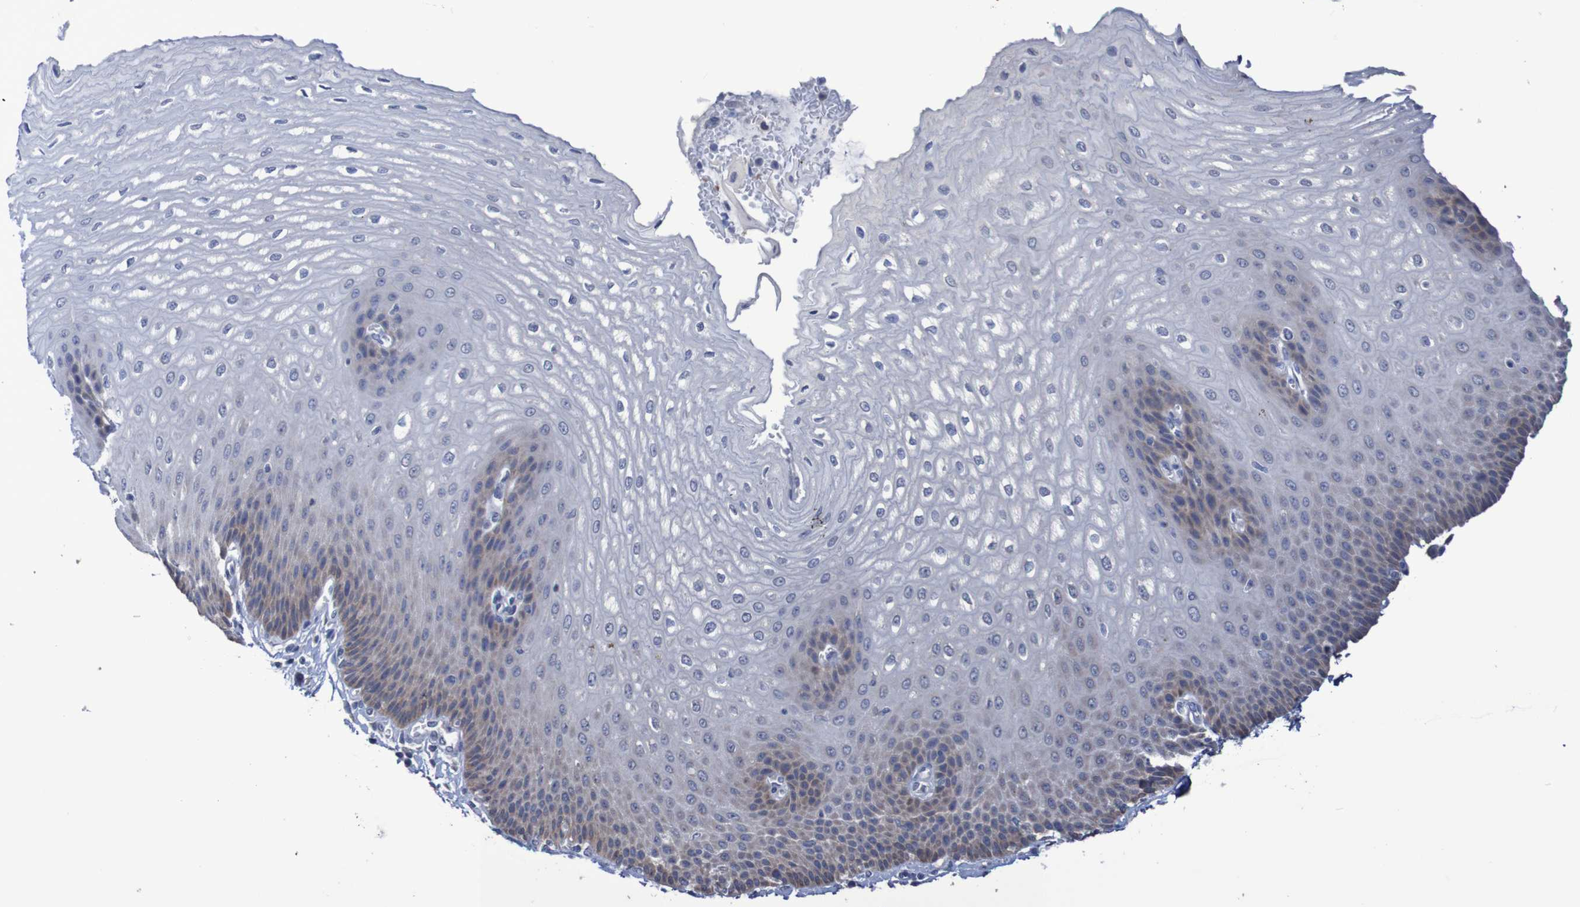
{"staining": {"intensity": "moderate", "quantity": "<25%", "location": "cytoplasmic/membranous"}, "tissue": "esophagus", "cell_type": "Squamous epithelial cells", "image_type": "normal", "snomed": [{"axis": "morphology", "description": "Normal tissue, NOS"}, {"axis": "topography", "description": "Esophagus"}], "caption": "This micrograph displays IHC staining of benign esophagus, with low moderate cytoplasmic/membranous expression in about <25% of squamous epithelial cells.", "gene": "C3orf18", "patient": {"sex": "male", "age": 54}}